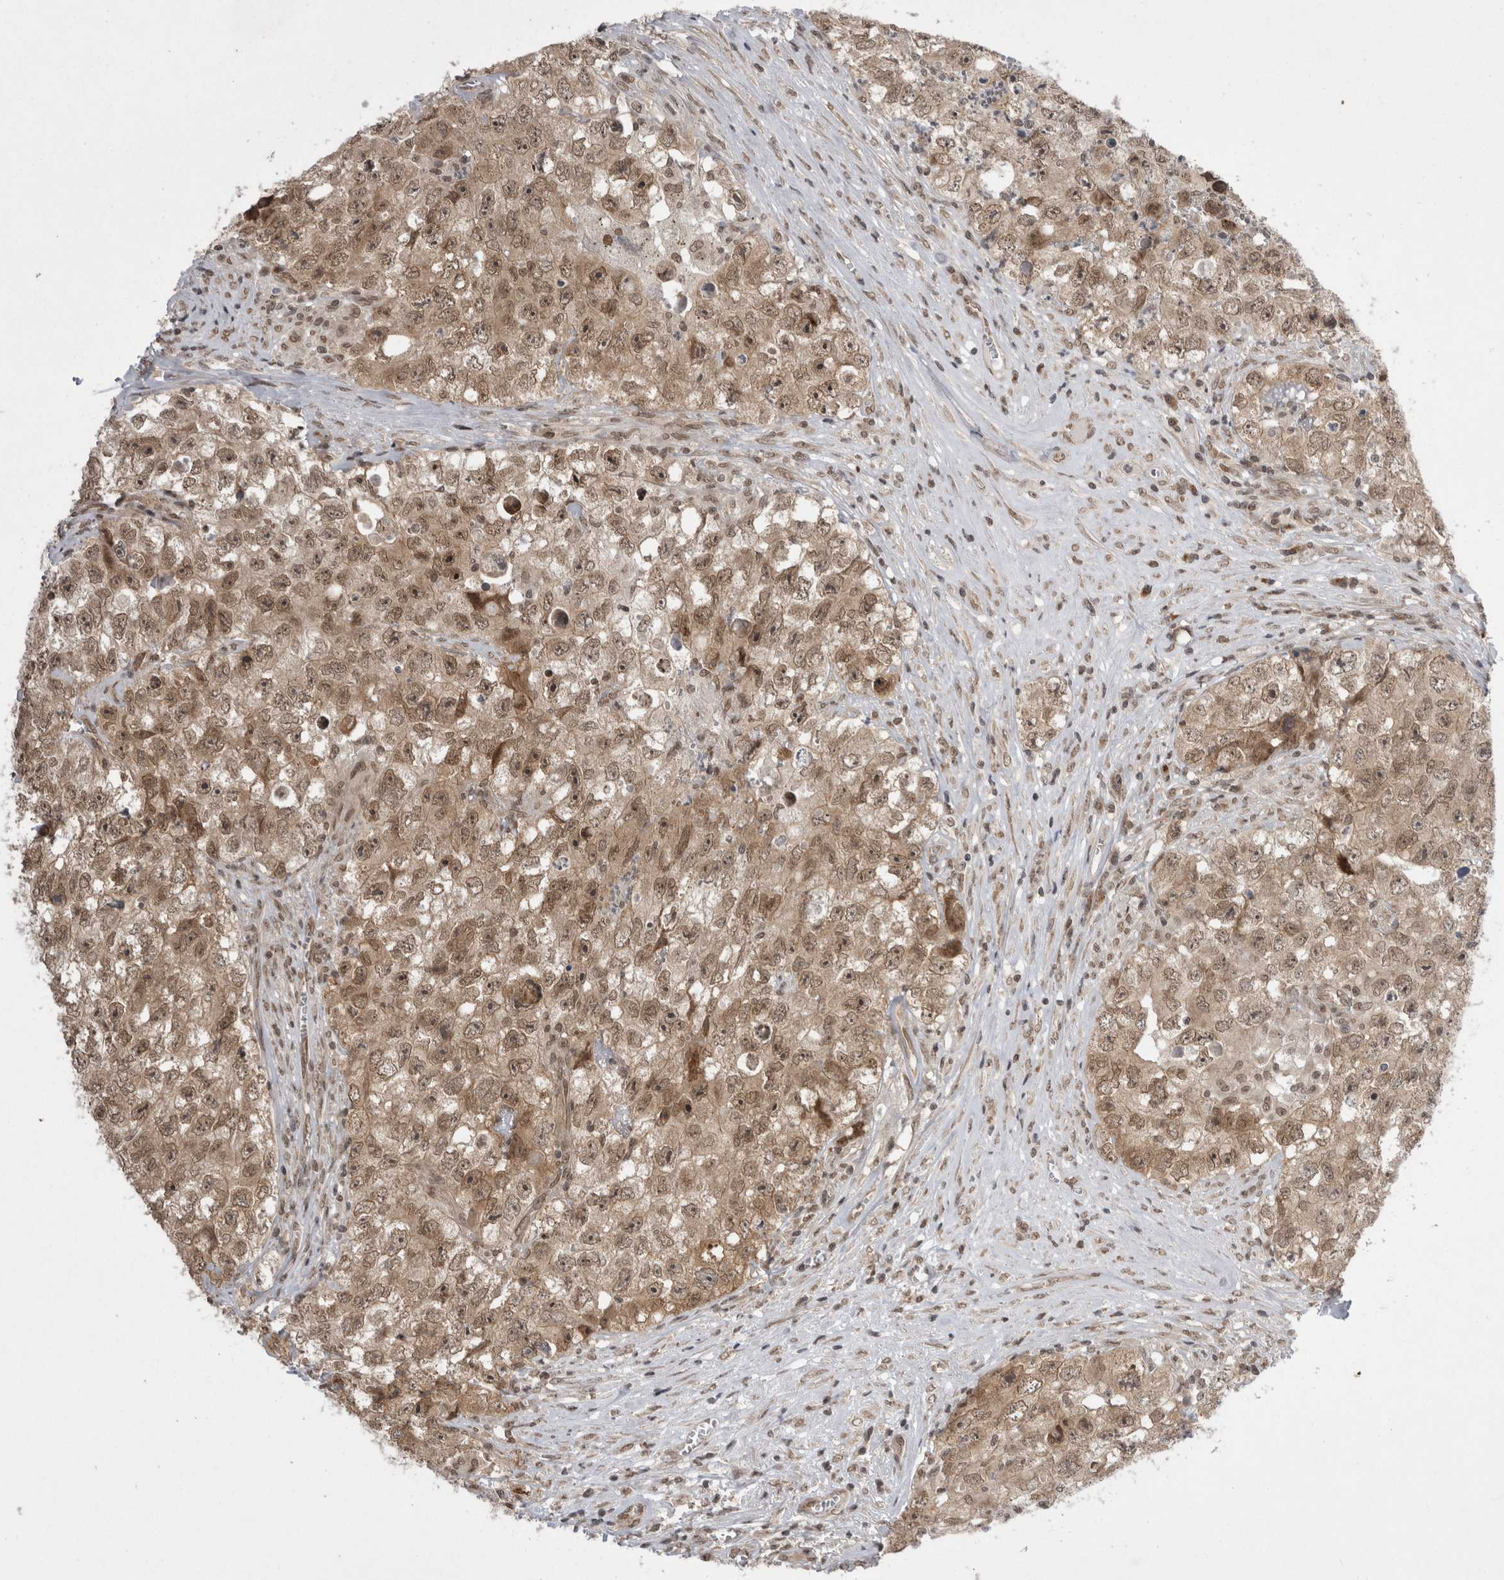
{"staining": {"intensity": "moderate", "quantity": ">75%", "location": "cytoplasmic/membranous,nuclear"}, "tissue": "testis cancer", "cell_type": "Tumor cells", "image_type": "cancer", "snomed": [{"axis": "morphology", "description": "Seminoma, NOS"}, {"axis": "morphology", "description": "Carcinoma, Embryonal, NOS"}, {"axis": "topography", "description": "Testis"}], "caption": "Brown immunohistochemical staining in human testis cancer shows moderate cytoplasmic/membranous and nuclear staining in approximately >75% of tumor cells.", "gene": "ZNF341", "patient": {"sex": "male", "age": 43}}